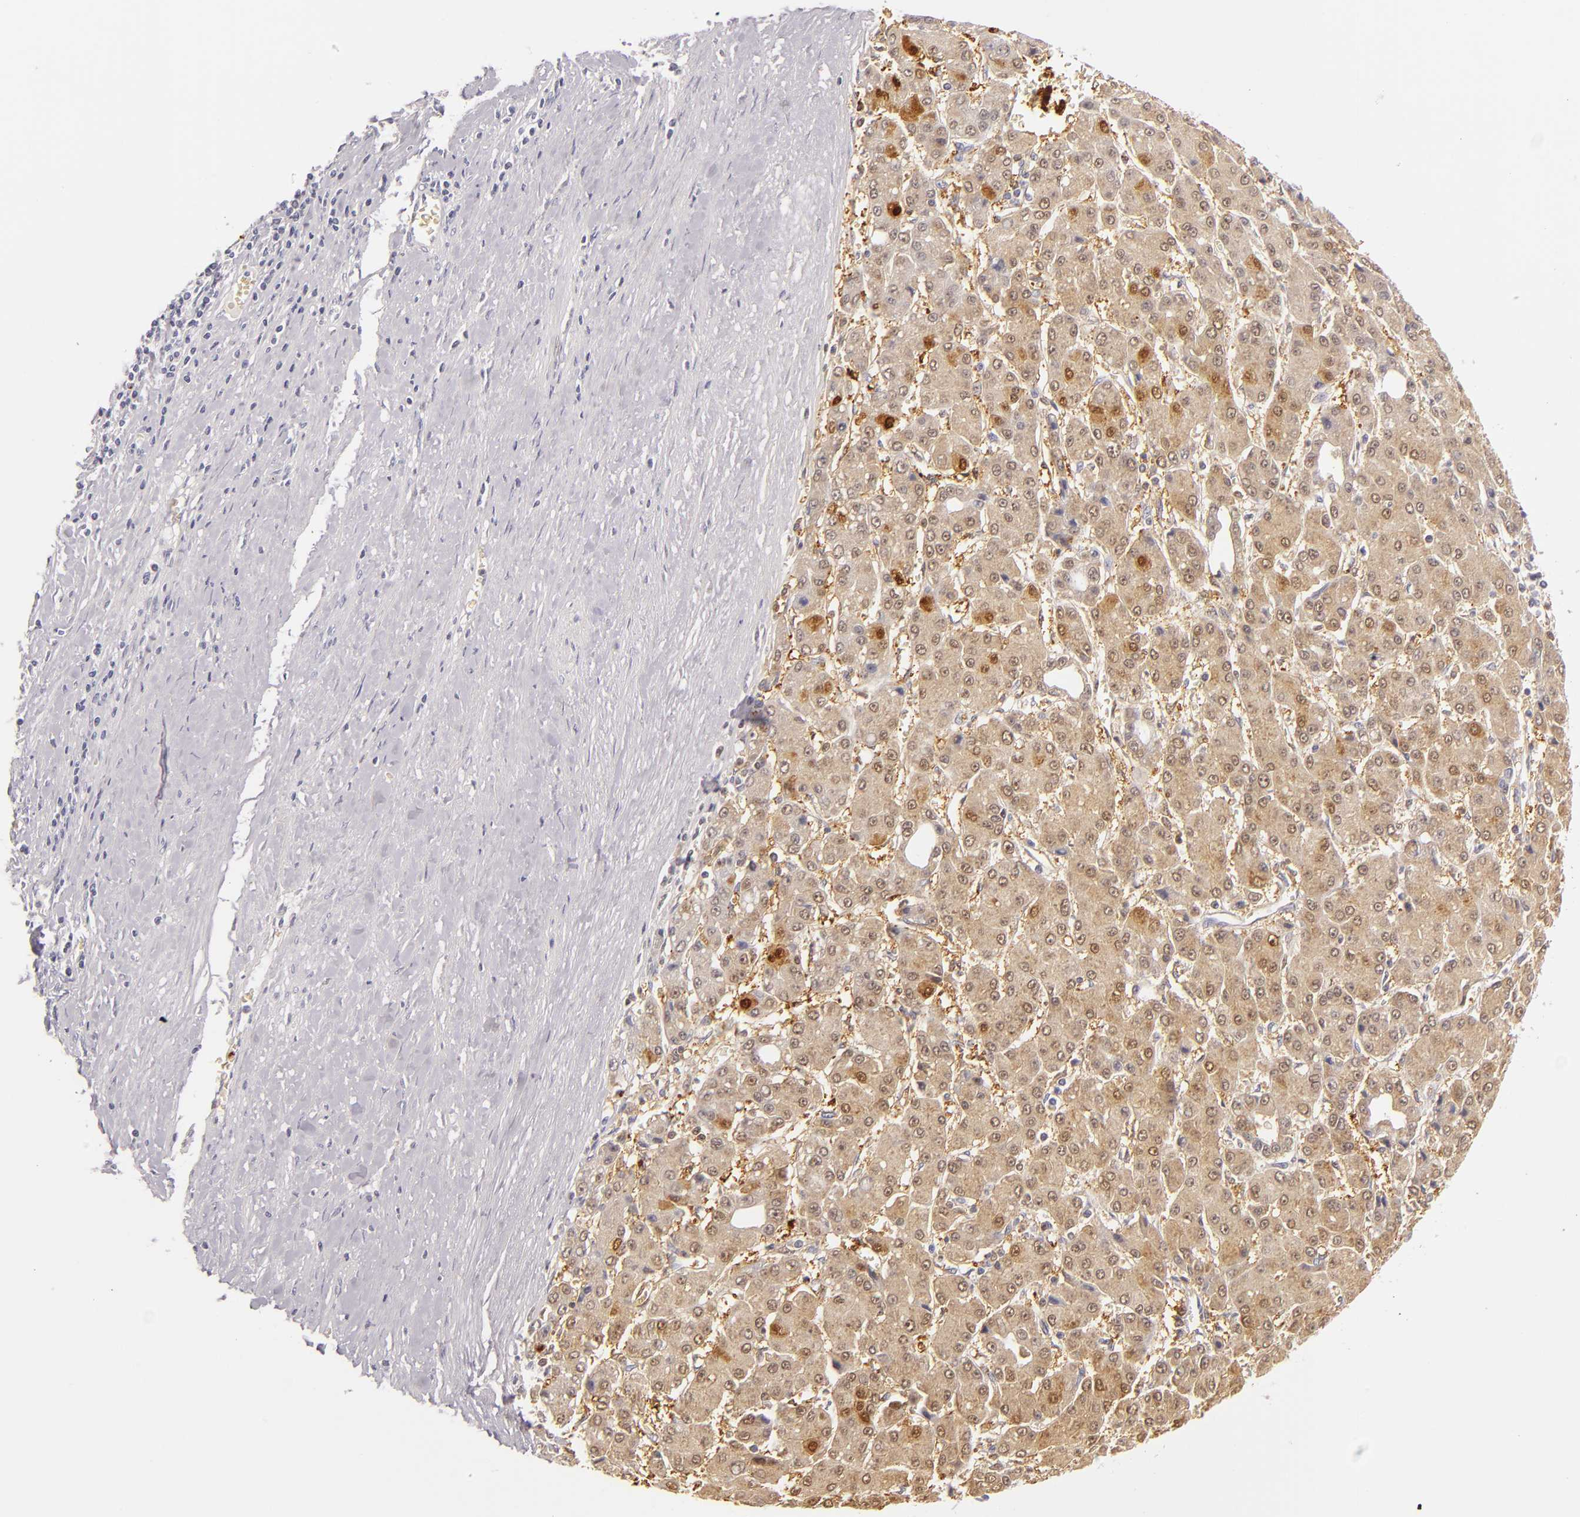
{"staining": {"intensity": "weak", "quantity": "25%-75%", "location": "cytoplasmic/membranous"}, "tissue": "liver cancer", "cell_type": "Tumor cells", "image_type": "cancer", "snomed": [{"axis": "morphology", "description": "Carcinoma, Hepatocellular, NOS"}, {"axis": "topography", "description": "Liver"}], "caption": "A brown stain shows weak cytoplasmic/membranous staining of a protein in liver cancer (hepatocellular carcinoma) tumor cells. (Brightfield microscopy of DAB IHC at high magnification).", "gene": "FABP1", "patient": {"sex": "male", "age": 69}}